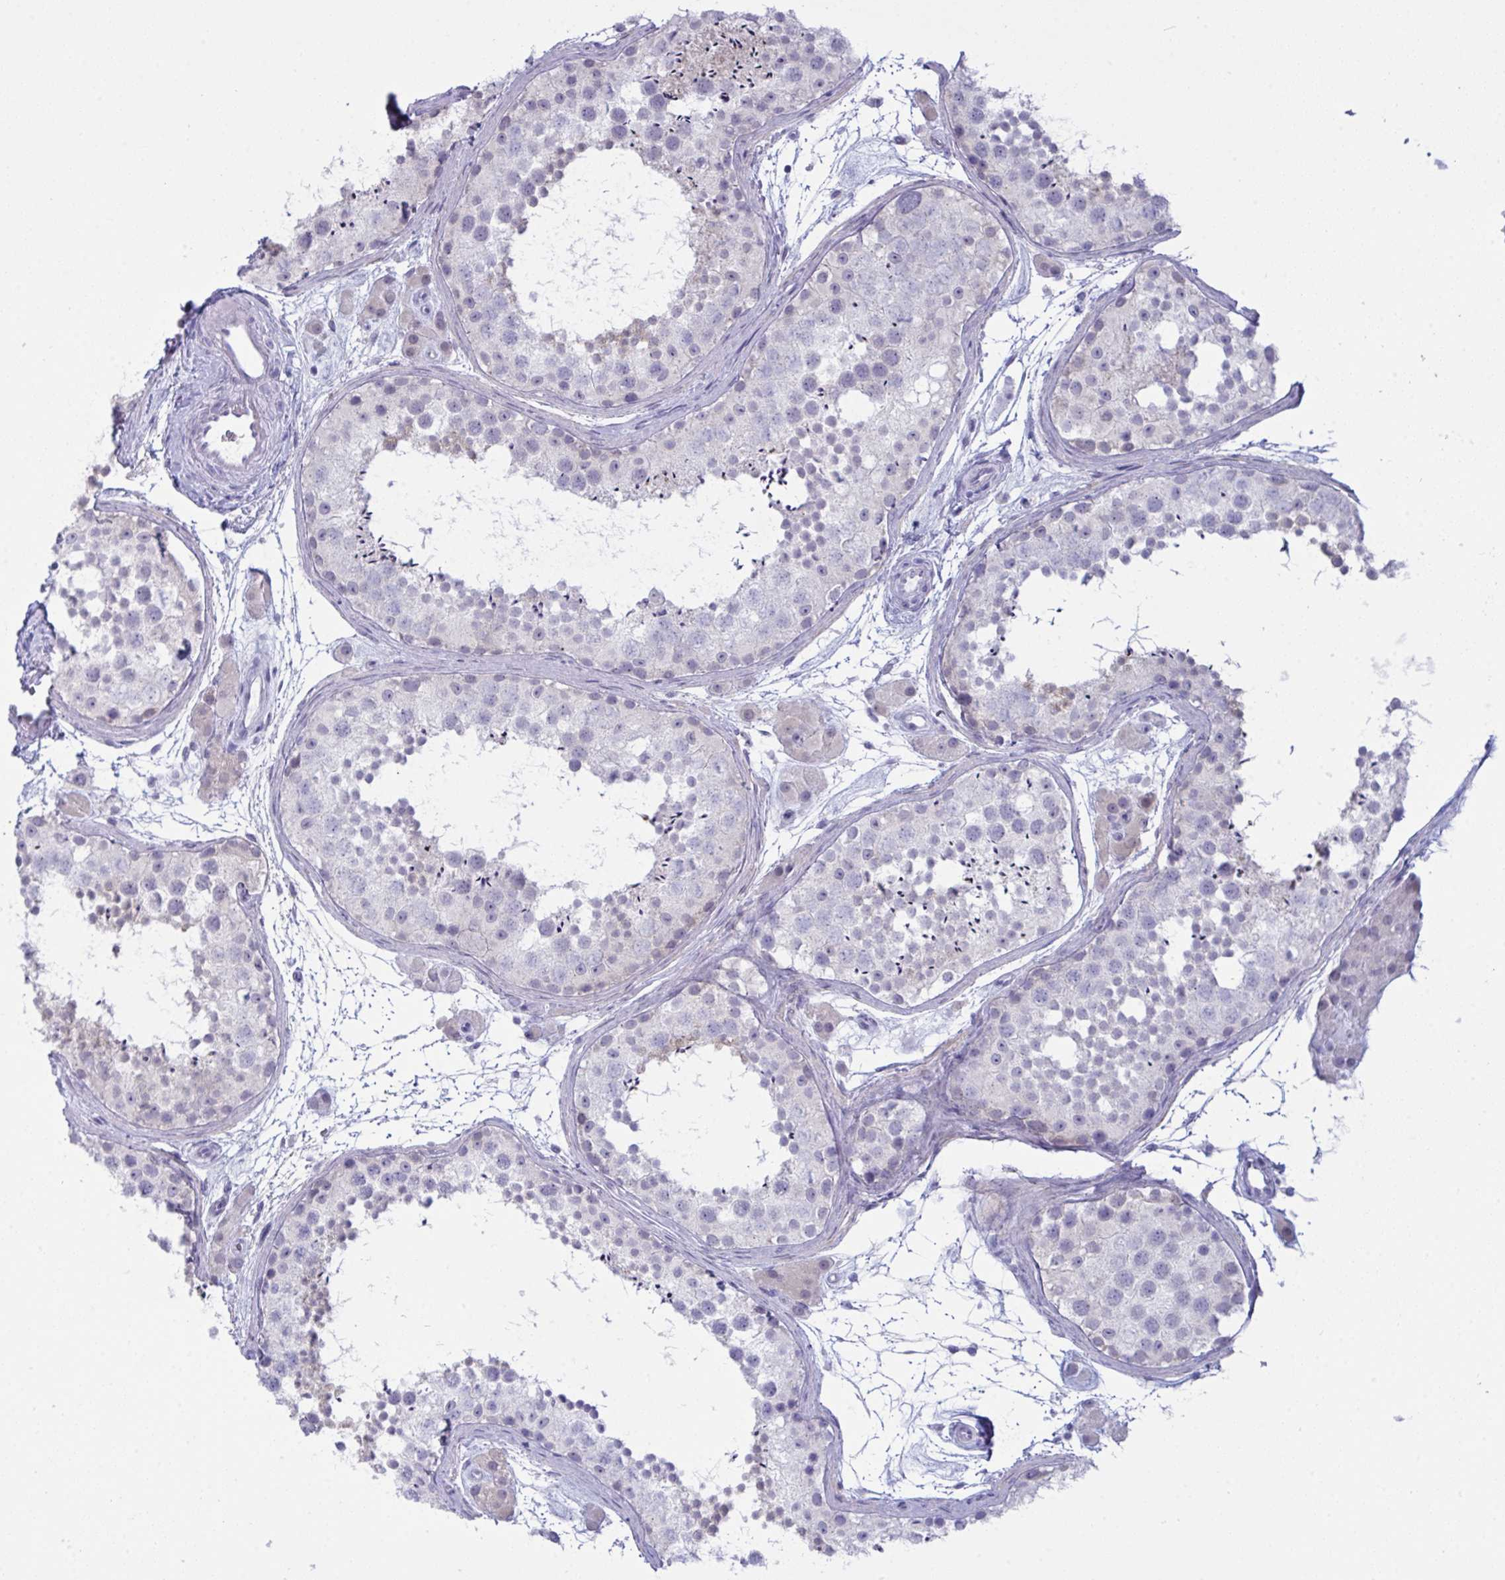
{"staining": {"intensity": "weak", "quantity": "<25%", "location": "cytoplasmic/membranous"}, "tissue": "testis", "cell_type": "Cells in seminiferous ducts", "image_type": "normal", "snomed": [{"axis": "morphology", "description": "Normal tissue, NOS"}, {"axis": "topography", "description": "Testis"}], "caption": "Human testis stained for a protein using IHC exhibits no staining in cells in seminiferous ducts.", "gene": "TENT5D", "patient": {"sex": "male", "age": 41}}